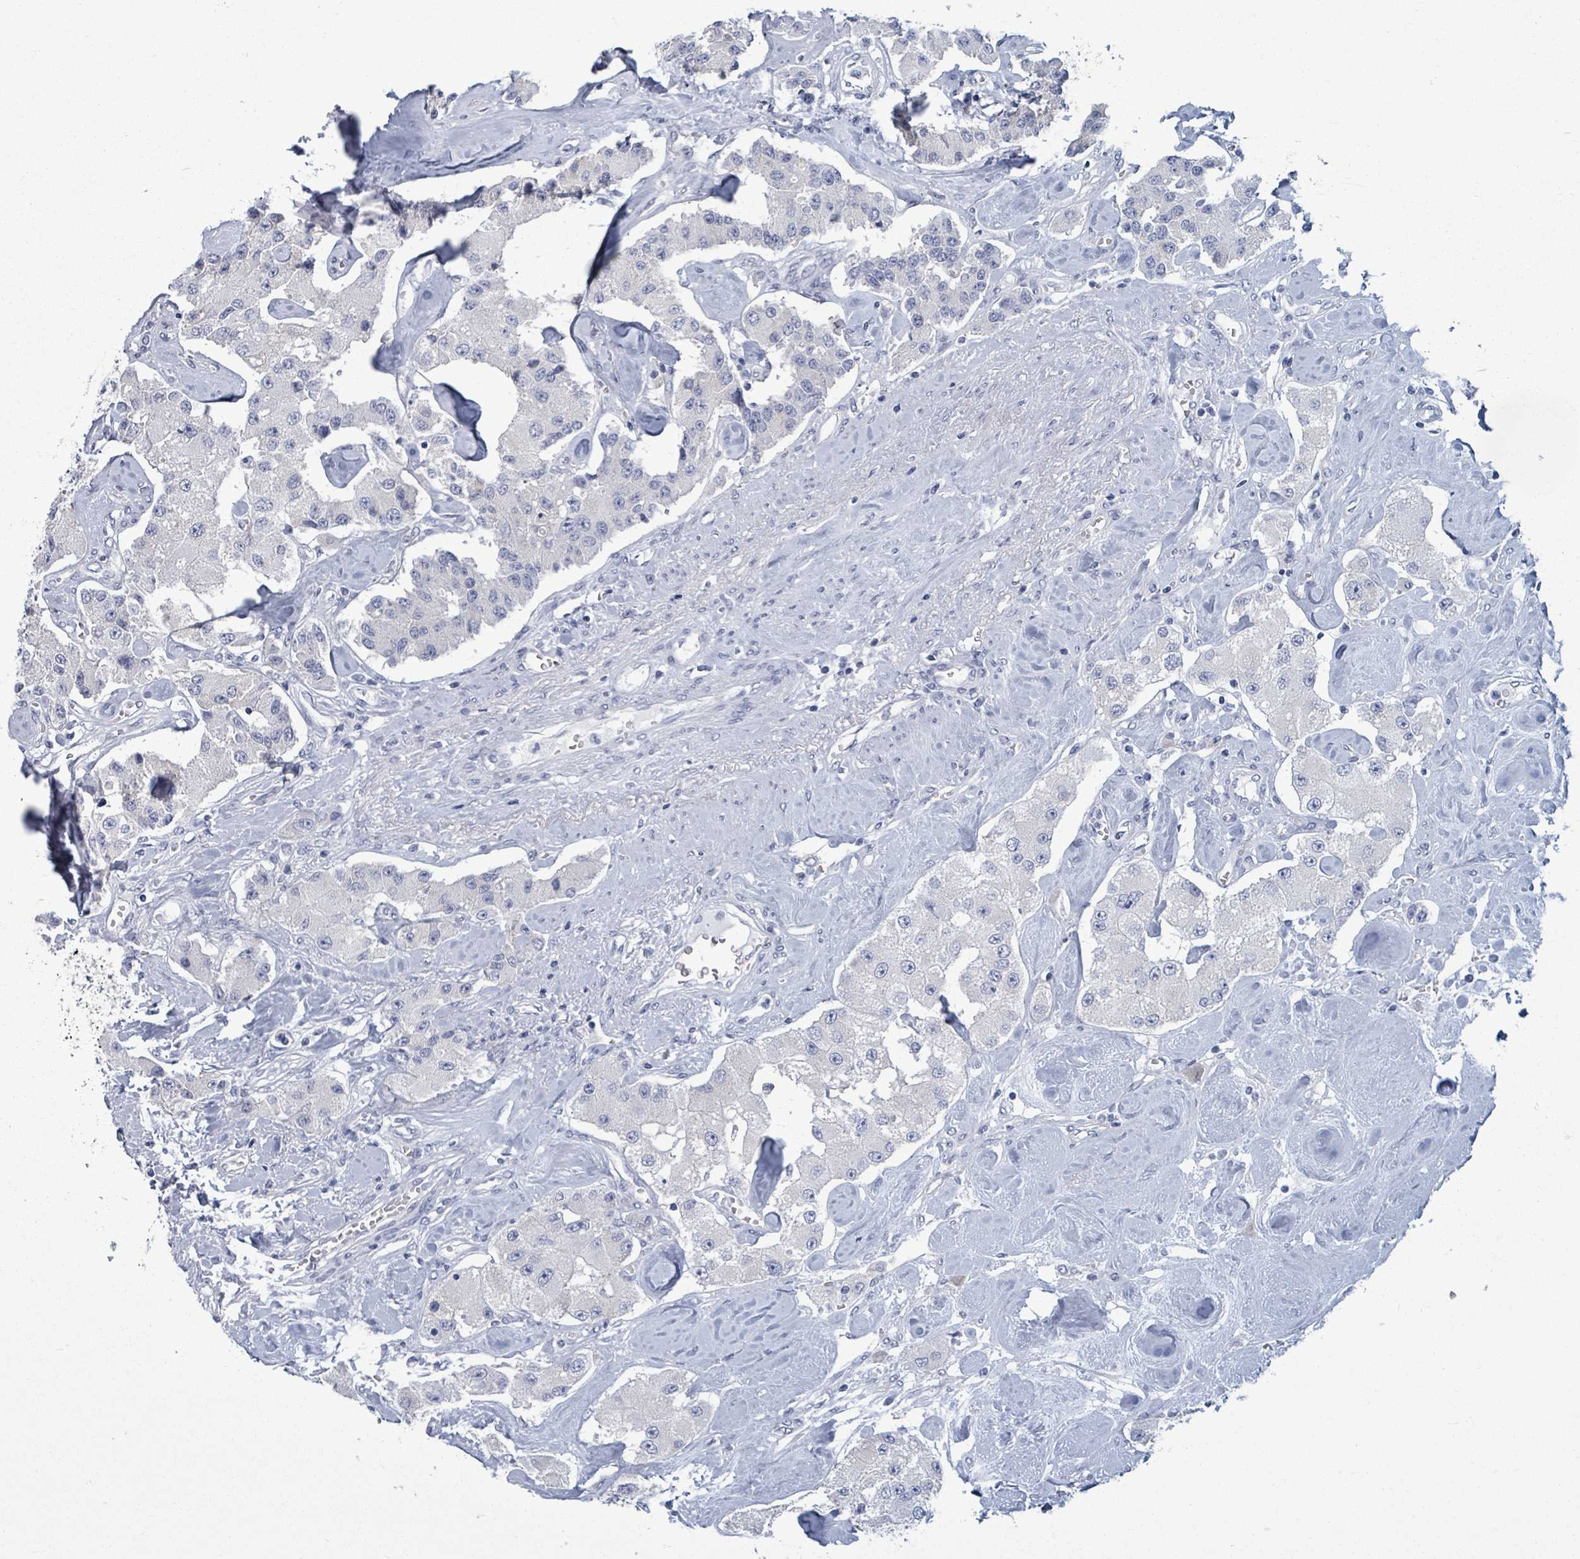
{"staining": {"intensity": "negative", "quantity": "none", "location": "none"}, "tissue": "carcinoid", "cell_type": "Tumor cells", "image_type": "cancer", "snomed": [{"axis": "morphology", "description": "Carcinoid, malignant, NOS"}, {"axis": "topography", "description": "Pancreas"}], "caption": "This is a photomicrograph of immunohistochemistry (IHC) staining of carcinoid (malignant), which shows no expression in tumor cells.", "gene": "BSG", "patient": {"sex": "male", "age": 41}}